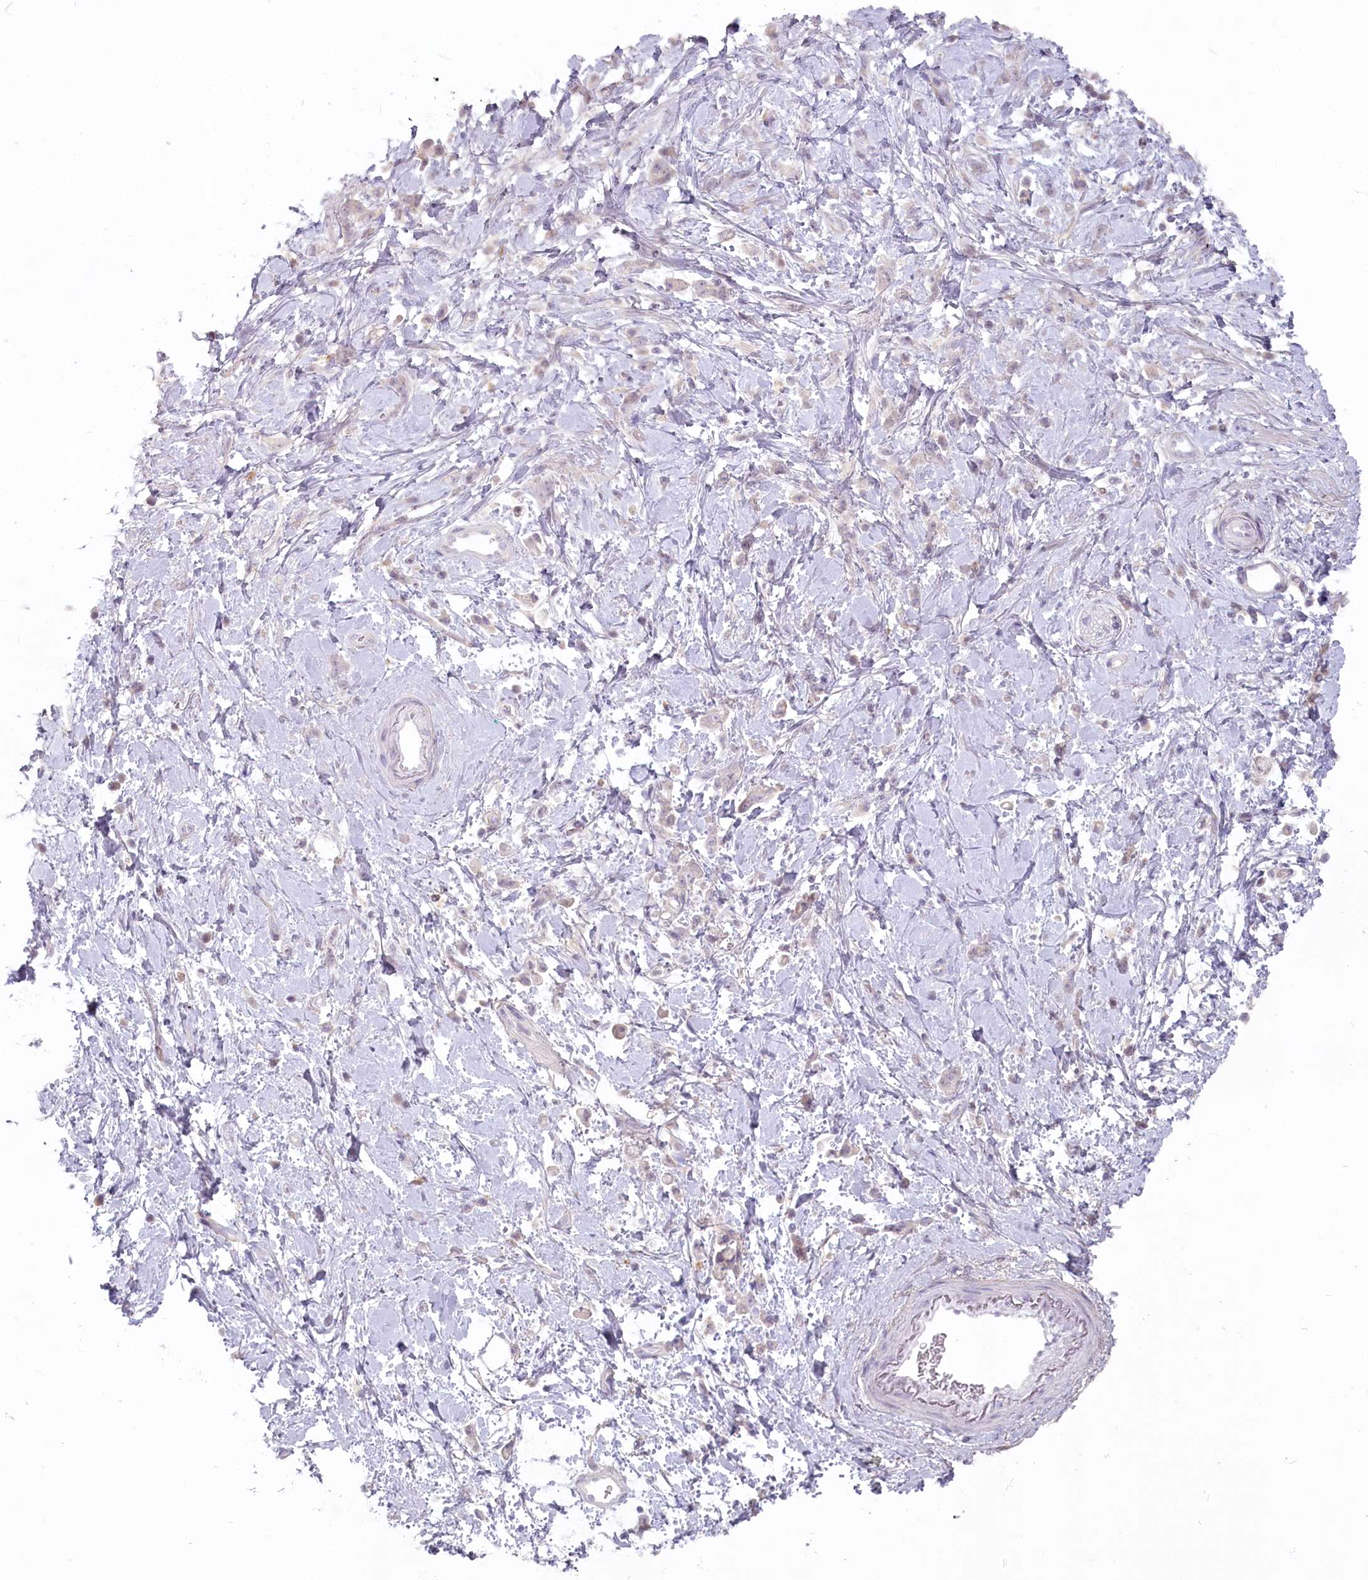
{"staining": {"intensity": "weak", "quantity": "<25%", "location": "cytoplasmic/membranous"}, "tissue": "stomach cancer", "cell_type": "Tumor cells", "image_type": "cancer", "snomed": [{"axis": "morphology", "description": "Adenocarcinoma, NOS"}, {"axis": "topography", "description": "Stomach"}], "caption": "IHC image of neoplastic tissue: human stomach cancer (adenocarcinoma) stained with DAB shows no significant protein staining in tumor cells. (IHC, brightfield microscopy, high magnification).", "gene": "USP11", "patient": {"sex": "female", "age": 60}}